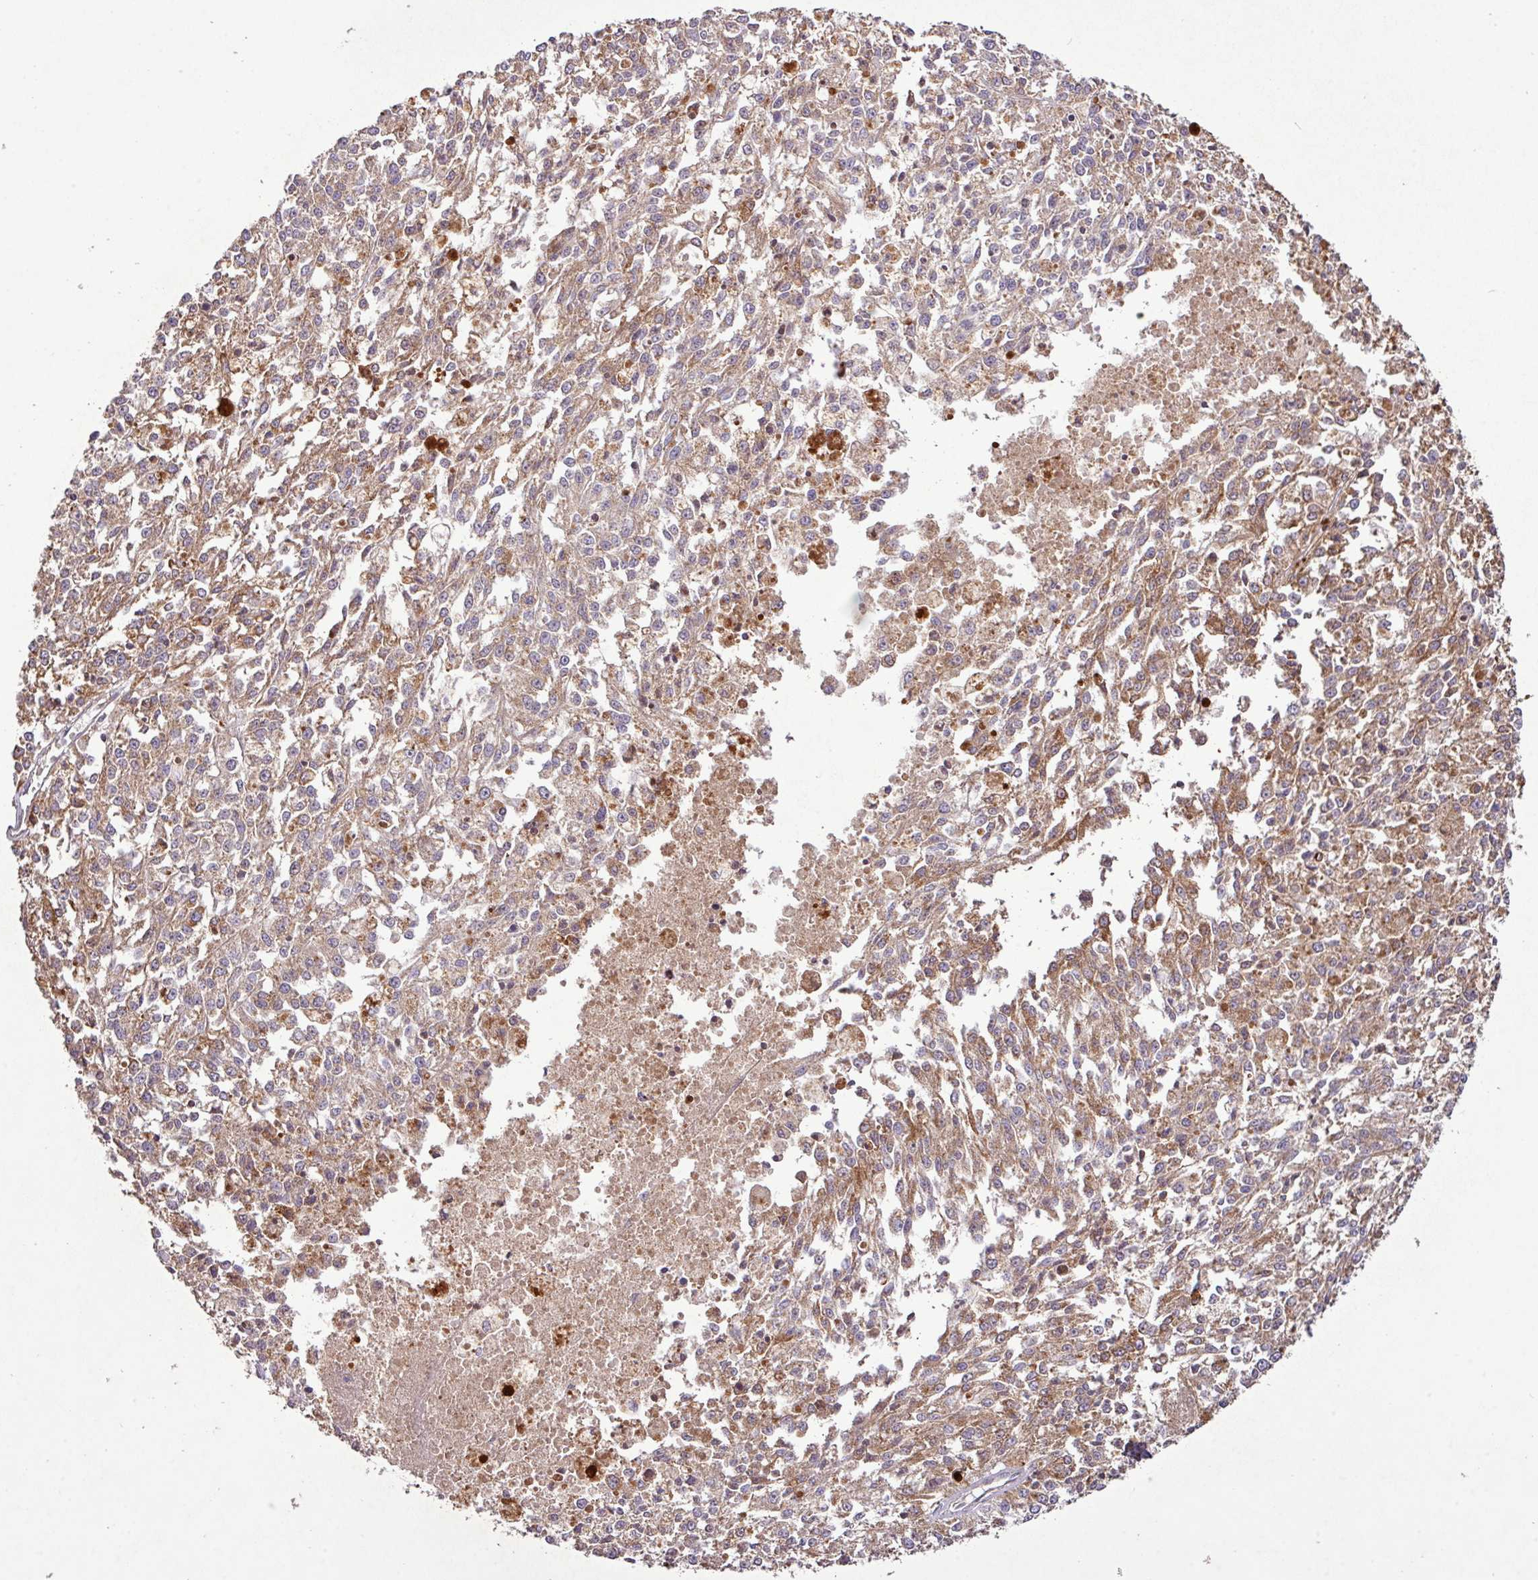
{"staining": {"intensity": "moderate", "quantity": ">75%", "location": "cytoplasmic/membranous"}, "tissue": "melanoma", "cell_type": "Tumor cells", "image_type": "cancer", "snomed": [{"axis": "morphology", "description": "Malignant melanoma, NOS"}, {"axis": "topography", "description": "Skin"}], "caption": "There is medium levels of moderate cytoplasmic/membranous staining in tumor cells of melanoma, as demonstrated by immunohistochemical staining (brown color).", "gene": "YPEL3", "patient": {"sex": "female", "age": 64}}